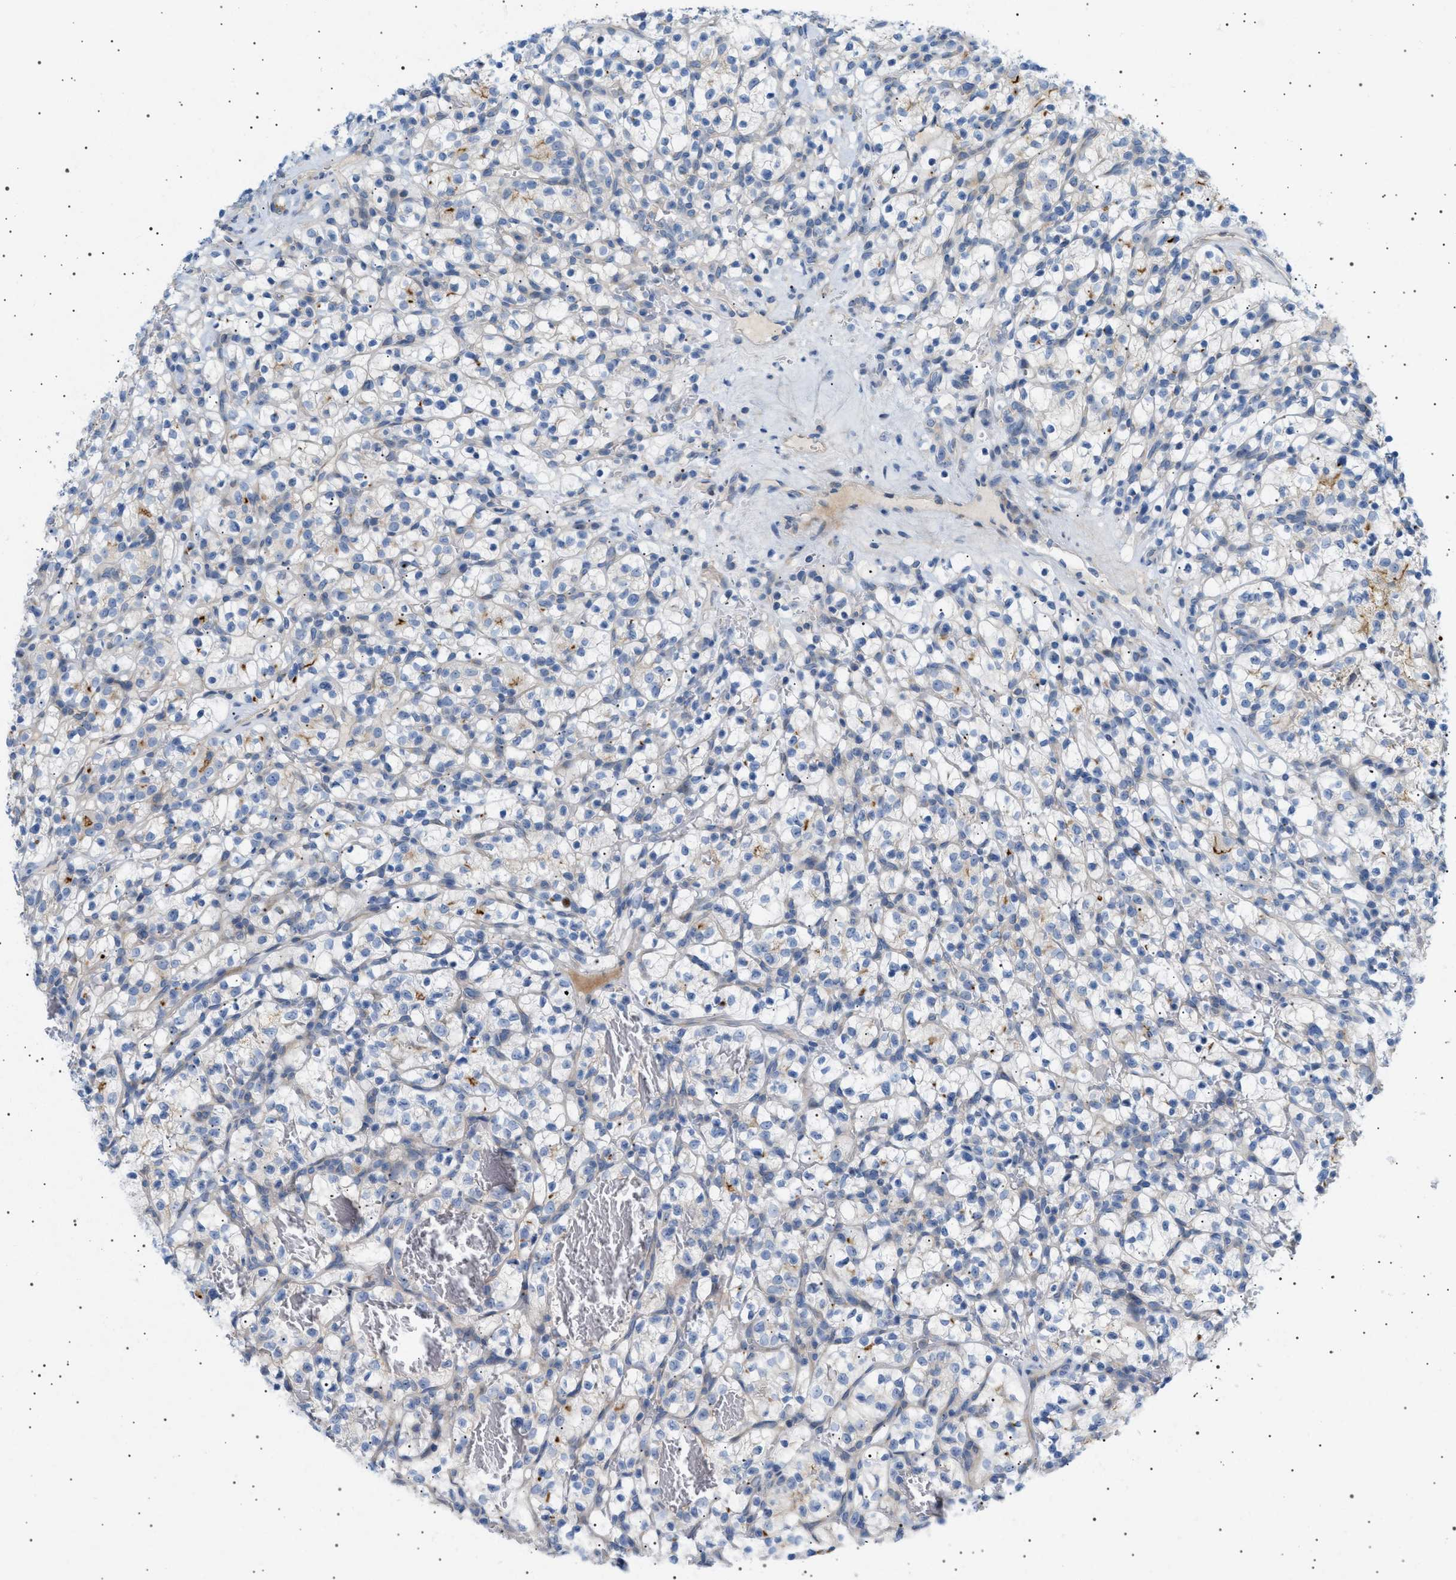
{"staining": {"intensity": "negative", "quantity": "none", "location": "none"}, "tissue": "renal cancer", "cell_type": "Tumor cells", "image_type": "cancer", "snomed": [{"axis": "morphology", "description": "Adenocarcinoma, NOS"}, {"axis": "topography", "description": "Kidney"}], "caption": "Tumor cells are negative for protein expression in human renal cancer.", "gene": "ADCY10", "patient": {"sex": "female", "age": 57}}